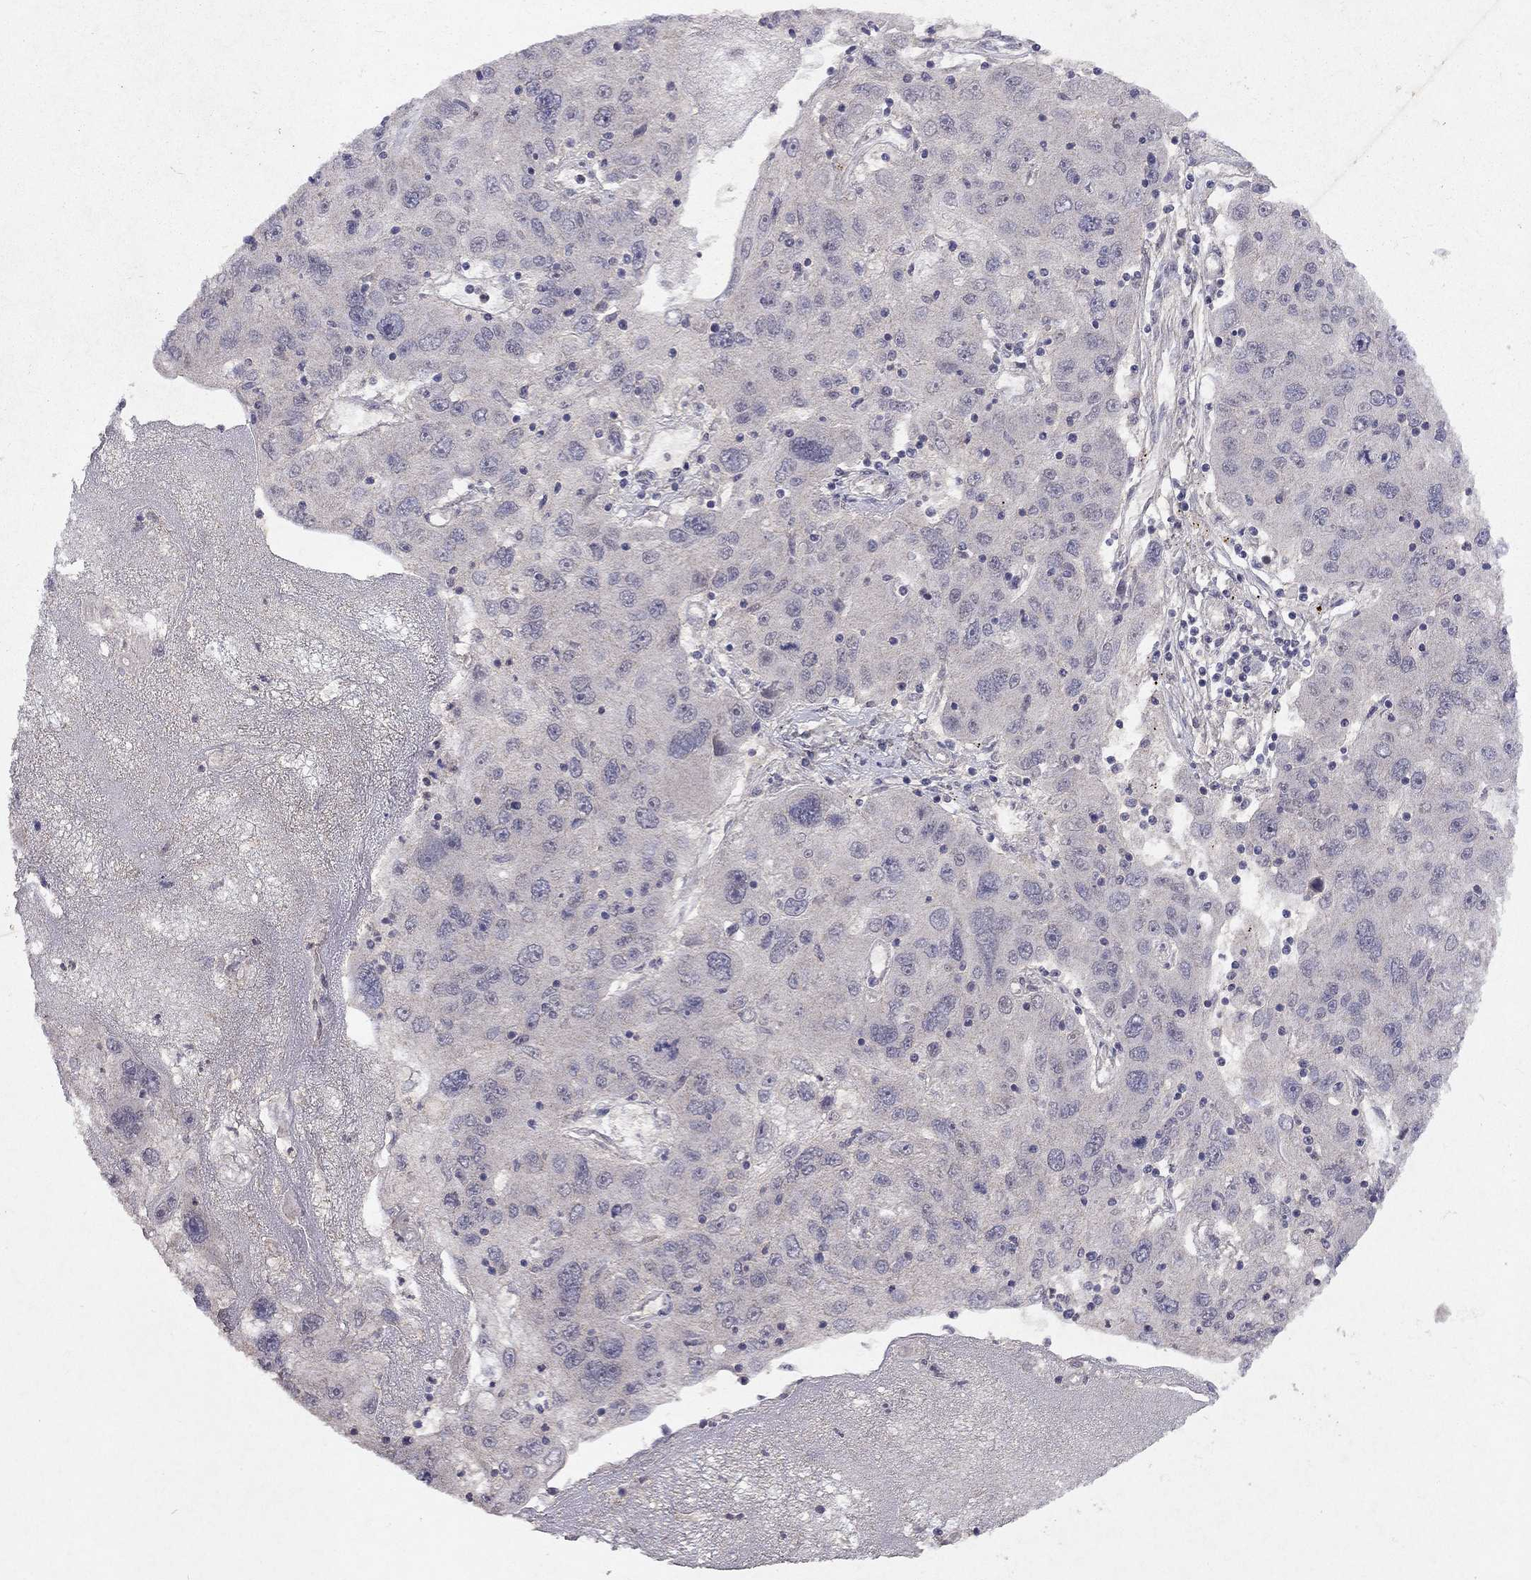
{"staining": {"intensity": "negative", "quantity": "none", "location": "none"}, "tissue": "stomach cancer", "cell_type": "Tumor cells", "image_type": "cancer", "snomed": [{"axis": "morphology", "description": "Adenocarcinoma, NOS"}, {"axis": "topography", "description": "Stomach"}], "caption": "IHC of human stomach cancer demonstrates no expression in tumor cells. (DAB (3,3'-diaminobenzidine) immunohistochemistry visualized using brightfield microscopy, high magnification).", "gene": "ESR2", "patient": {"sex": "male", "age": 56}}